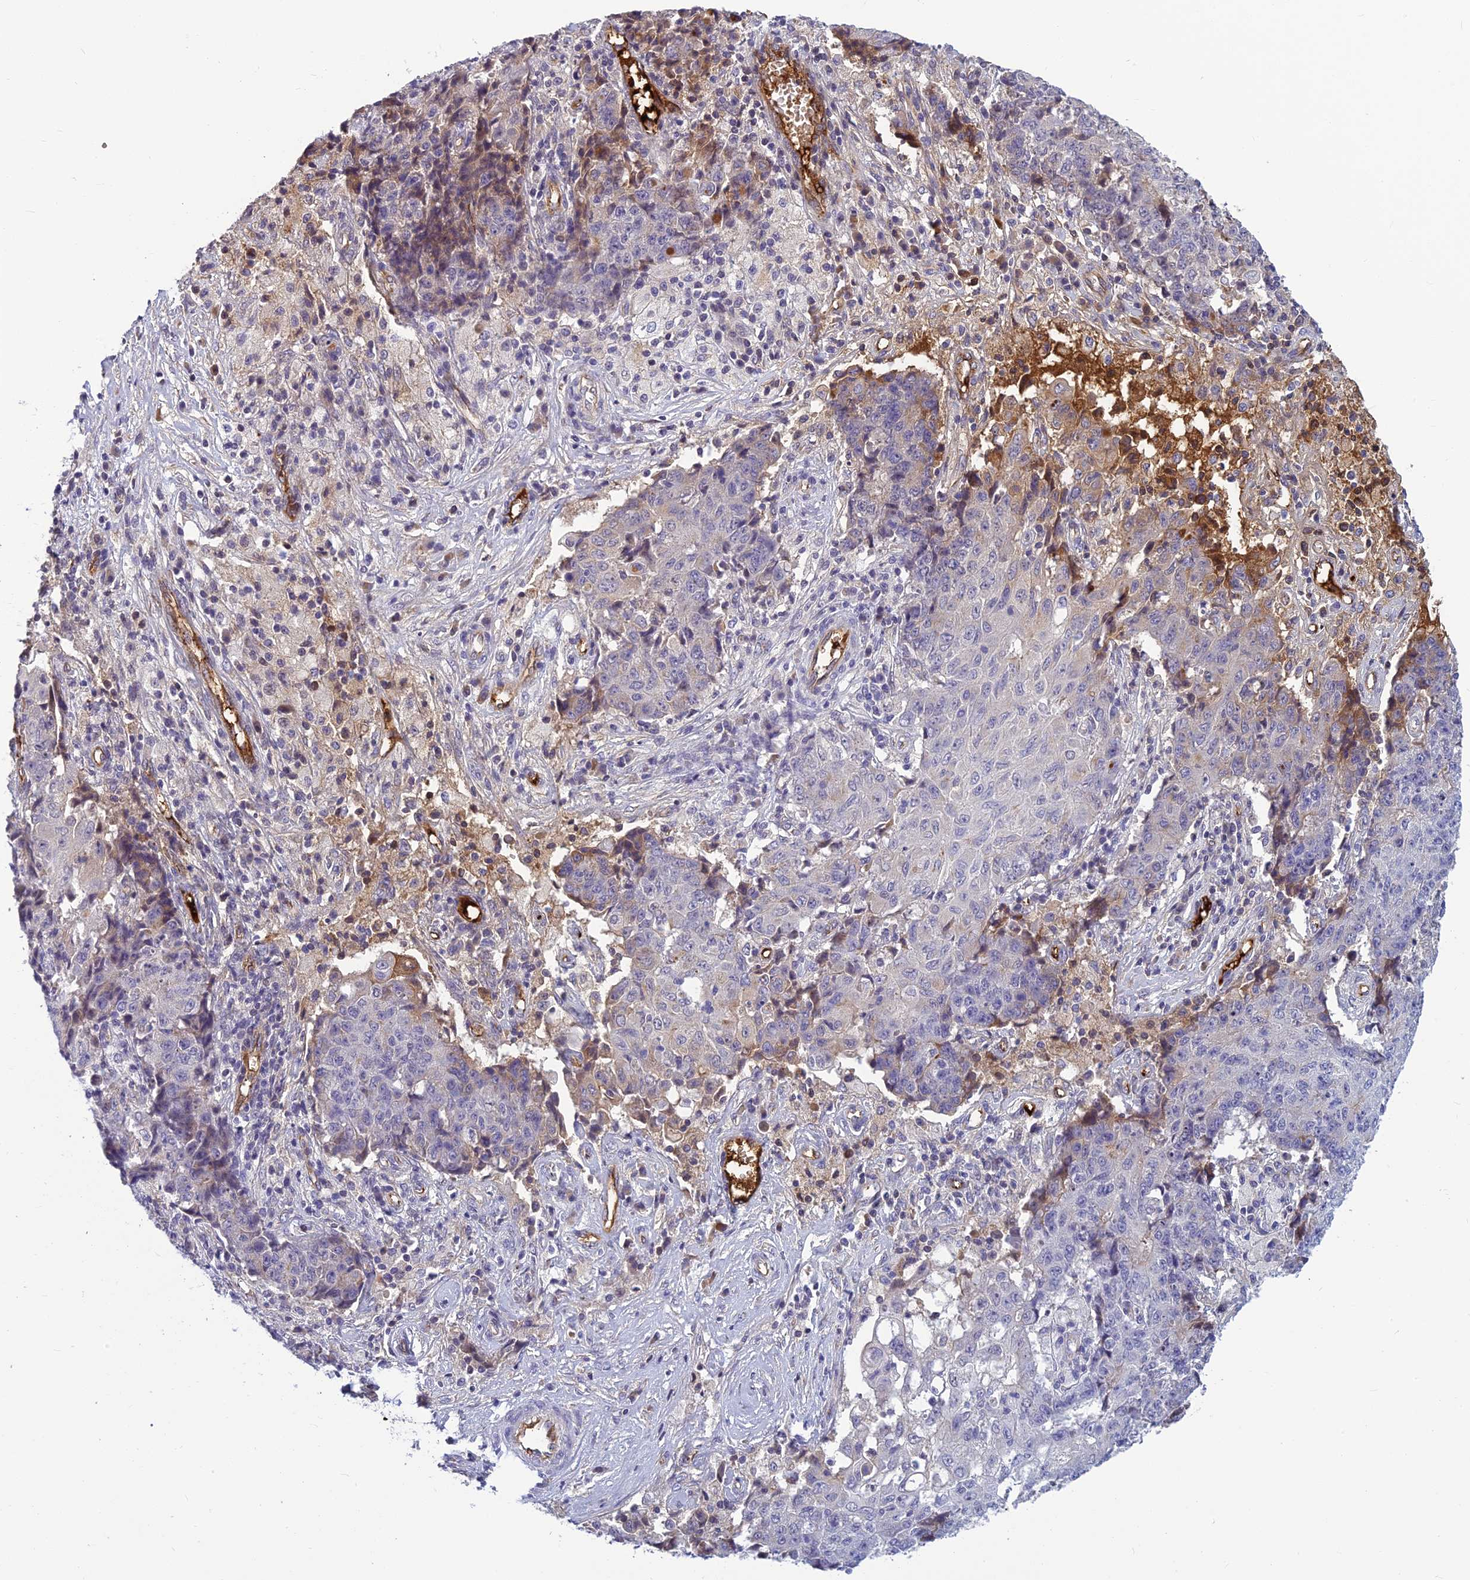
{"staining": {"intensity": "weak", "quantity": "<25%", "location": "cytoplasmic/membranous"}, "tissue": "ovarian cancer", "cell_type": "Tumor cells", "image_type": "cancer", "snomed": [{"axis": "morphology", "description": "Carcinoma, endometroid"}, {"axis": "topography", "description": "Ovary"}], "caption": "A high-resolution image shows immunohistochemistry staining of ovarian endometroid carcinoma, which displays no significant staining in tumor cells.", "gene": "CLEC11A", "patient": {"sex": "female", "age": 42}}